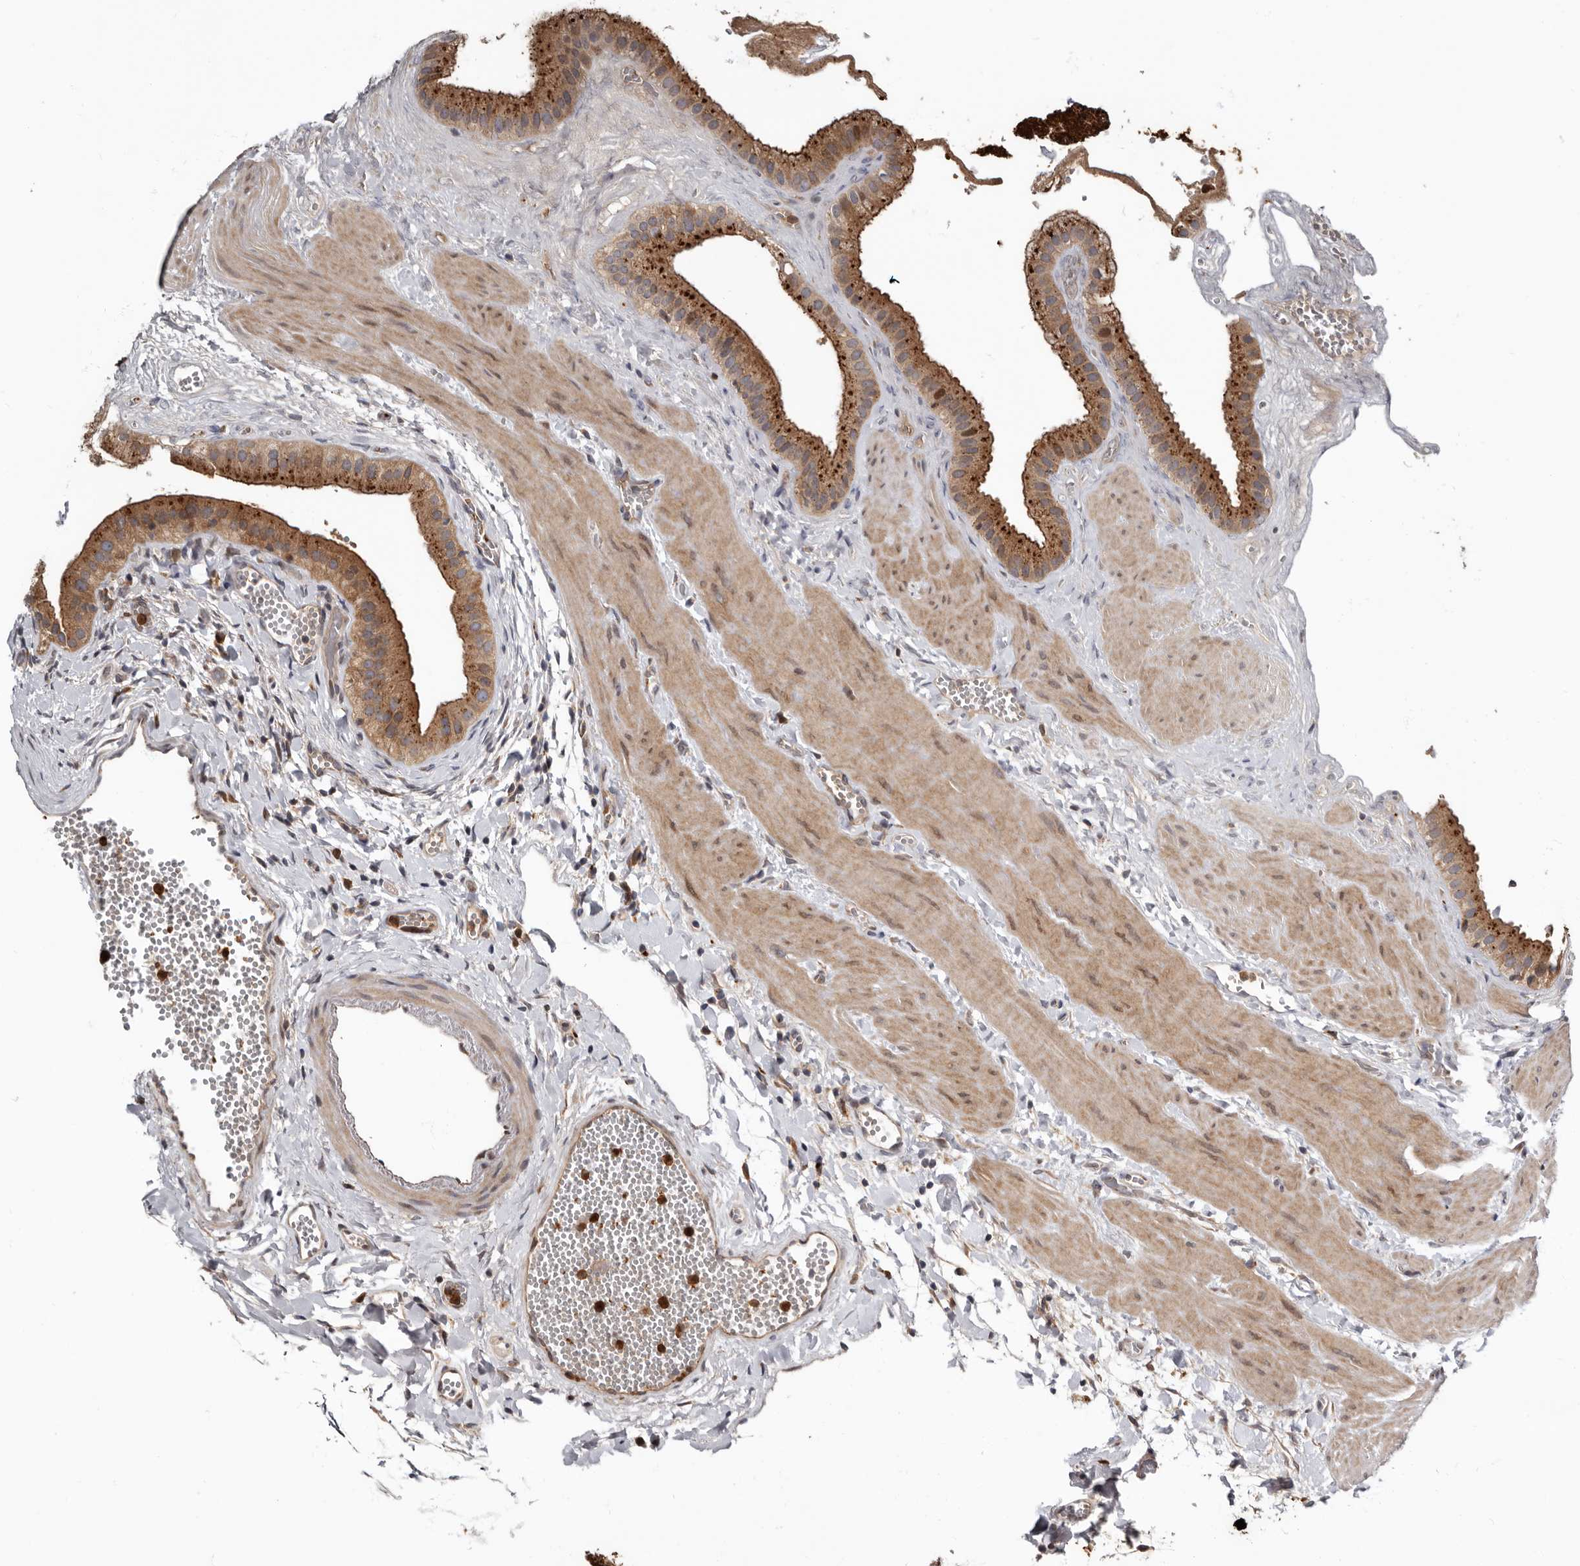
{"staining": {"intensity": "strong", "quantity": ">75%", "location": "cytoplasmic/membranous"}, "tissue": "gallbladder", "cell_type": "Glandular cells", "image_type": "normal", "snomed": [{"axis": "morphology", "description": "Normal tissue, NOS"}, {"axis": "topography", "description": "Gallbladder"}], "caption": "Human gallbladder stained with a protein marker reveals strong staining in glandular cells.", "gene": "FGFR4", "patient": {"sex": "male", "age": 55}}